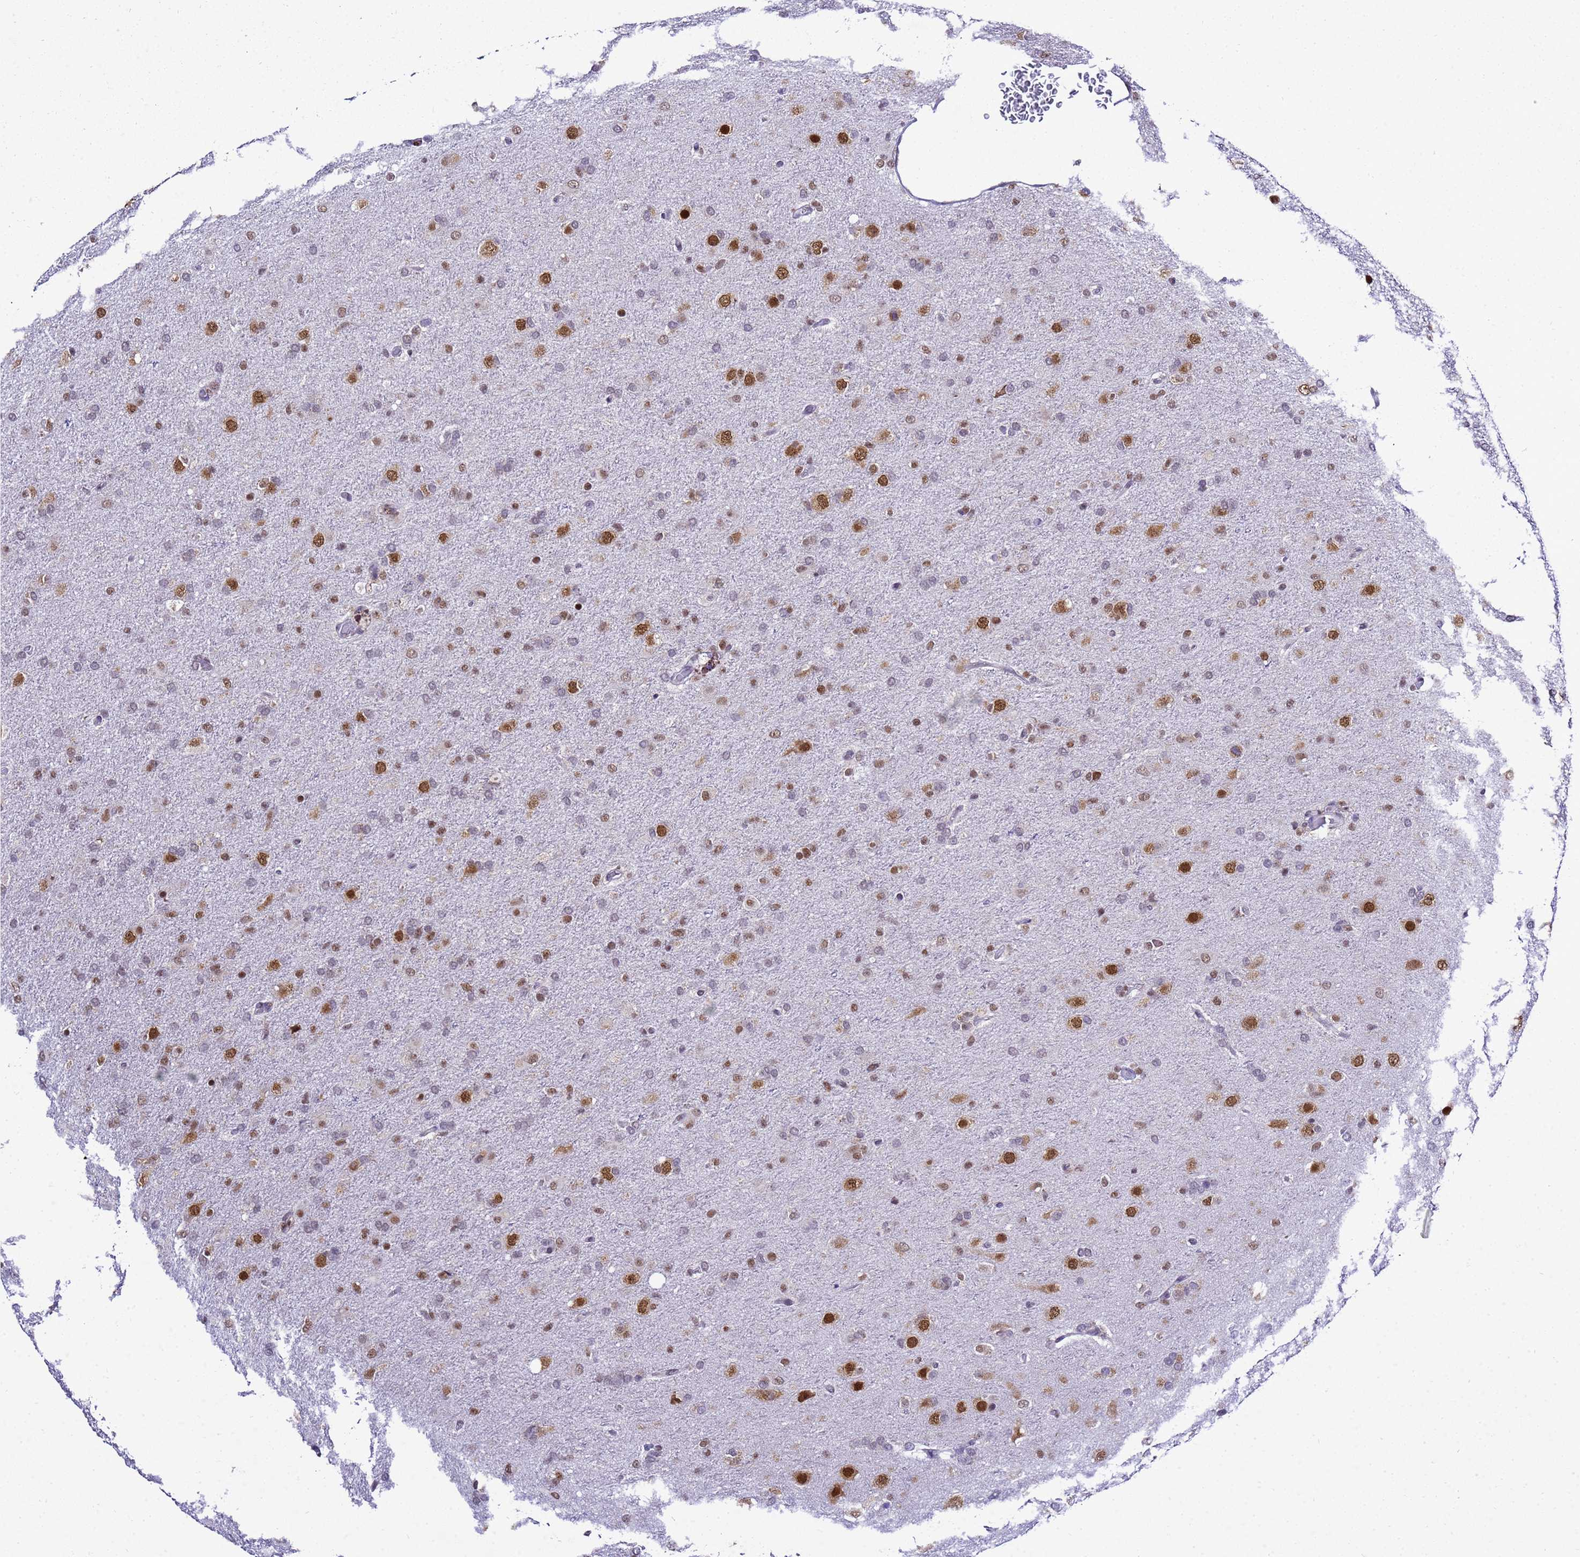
{"staining": {"intensity": "strong", "quantity": "<25%", "location": "nuclear"}, "tissue": "glioma", "cell_type": "Tumor cells", "image_type": "cancer", "snomed": [{"axis": "morphology", "description": "Glioma, malignant, Low grade"}, {"axis": "topography", "description": "Brain"}], "caption": "Approximately <25% of tumor cells in glioma display strong nuclear protein positivity as visualized by brown immunohistochemical staining.", "gene": "SMN1", "patient": {"sex": "male", "age": 65}}